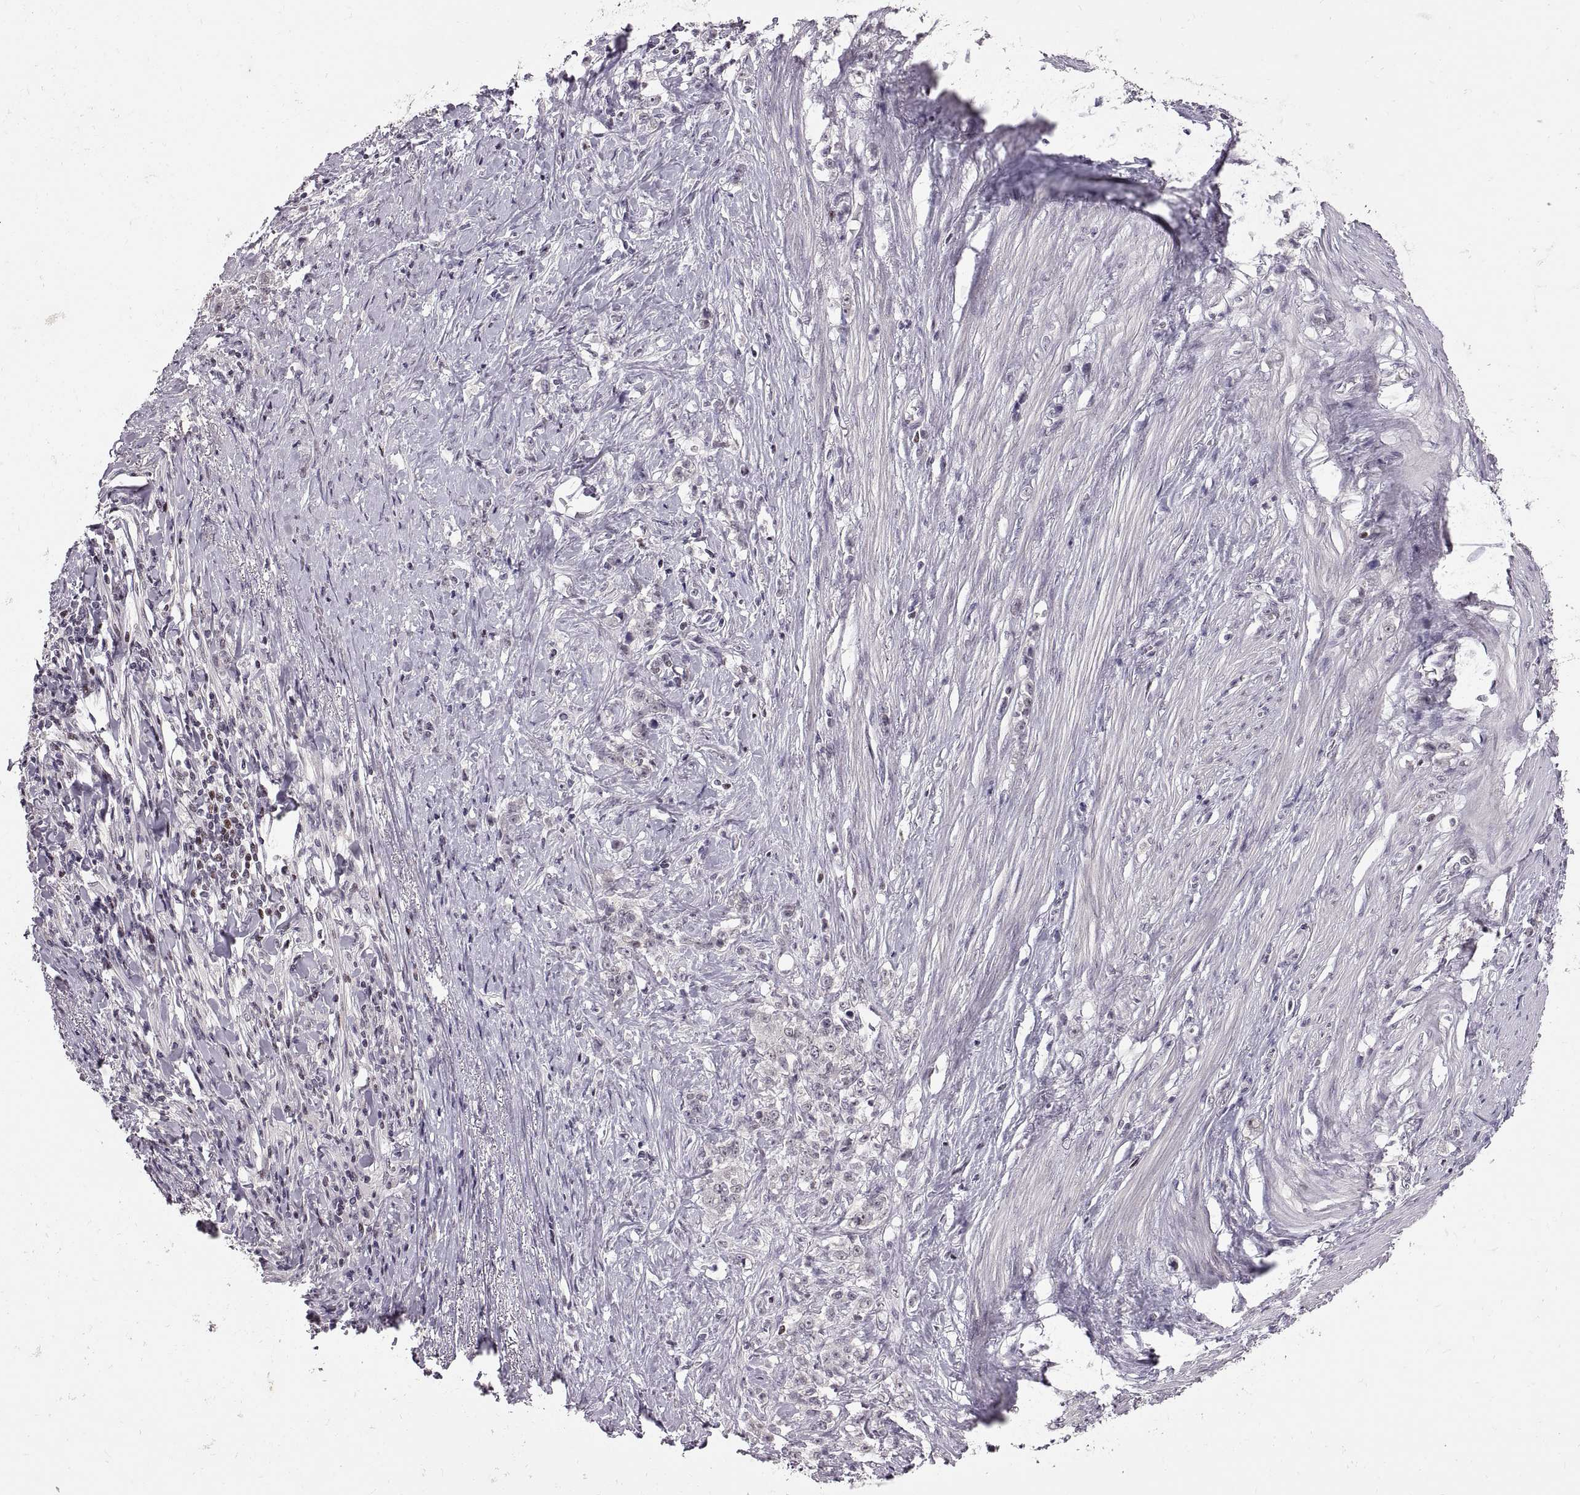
{"staining": {"intensity": "negative", "quantity": "none", "location": "none"}, "tissue": "stomach cancer", "cell_type": "Tumor cells", "image_type": "cancer", "snomed": [{"axis": "morphology", "description": "Adenocarcinoma, NOS"}, {"axis": "topography", "description": "Stomach, lower"}], "caption": "The photomicrograph demonstrates no staining of tumor cells in stomach cancer.", "gene": "NEK2", "patient": {"sex": "male", "age": 88}}